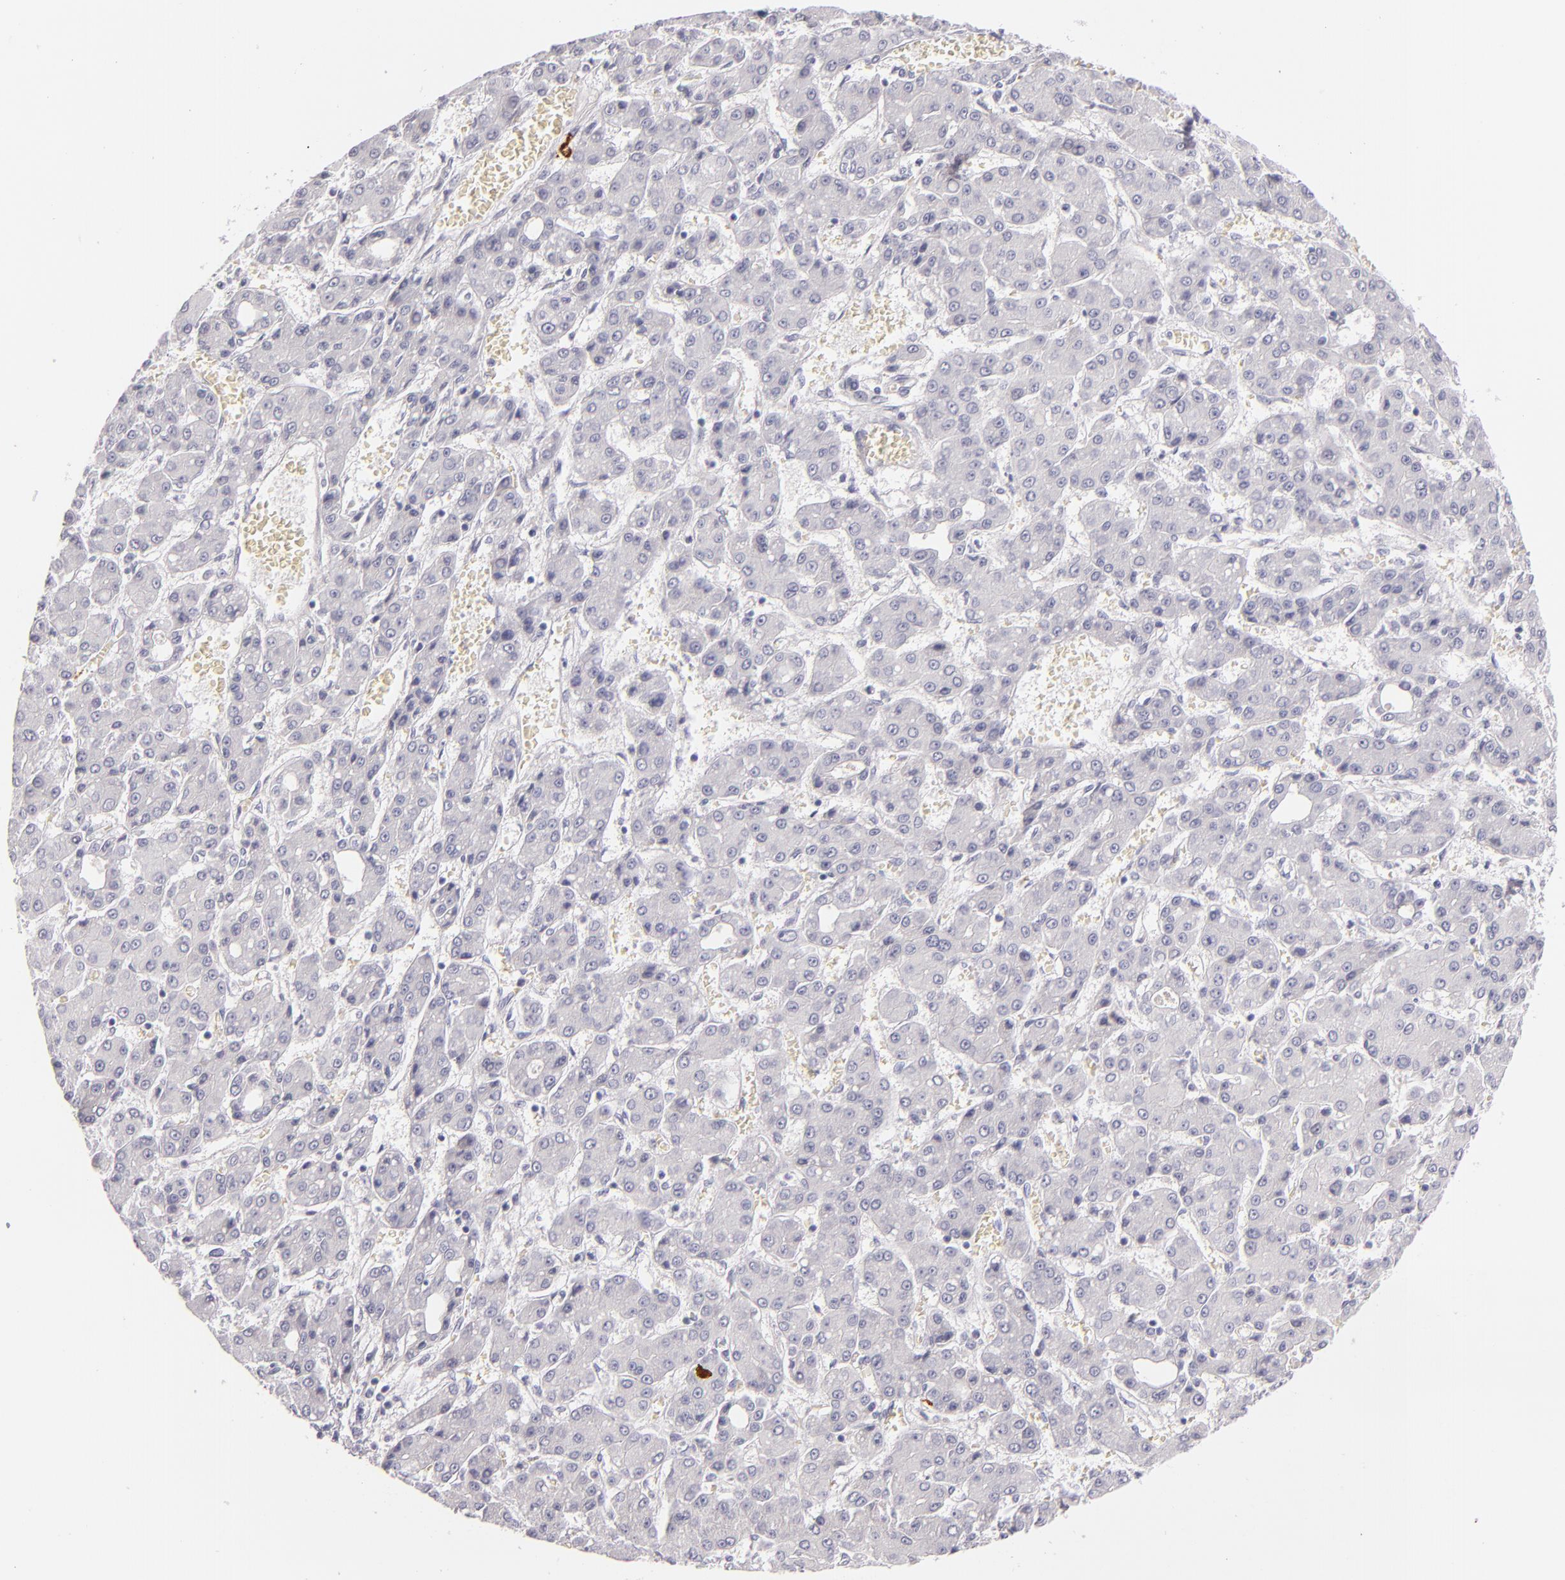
{"staining": {"intensity": "negative", "quantity": "none", "location": "none"}, "tissue": "liver cancer", "cell_type": "Tumor cells", "image_type": "cancer", "snomed": [{"axis": "morphology", "description": "Carcinoma, Hepatocellular, NOS"}, {"axis": "topography", "description": "Liver"}], "caption": "Liver cancer stained for a protein using immunohistochemistry exhibits no positivity tumor cells.", "gene": "TPSD1", "patient": {"sex": "male", "age": 69}}